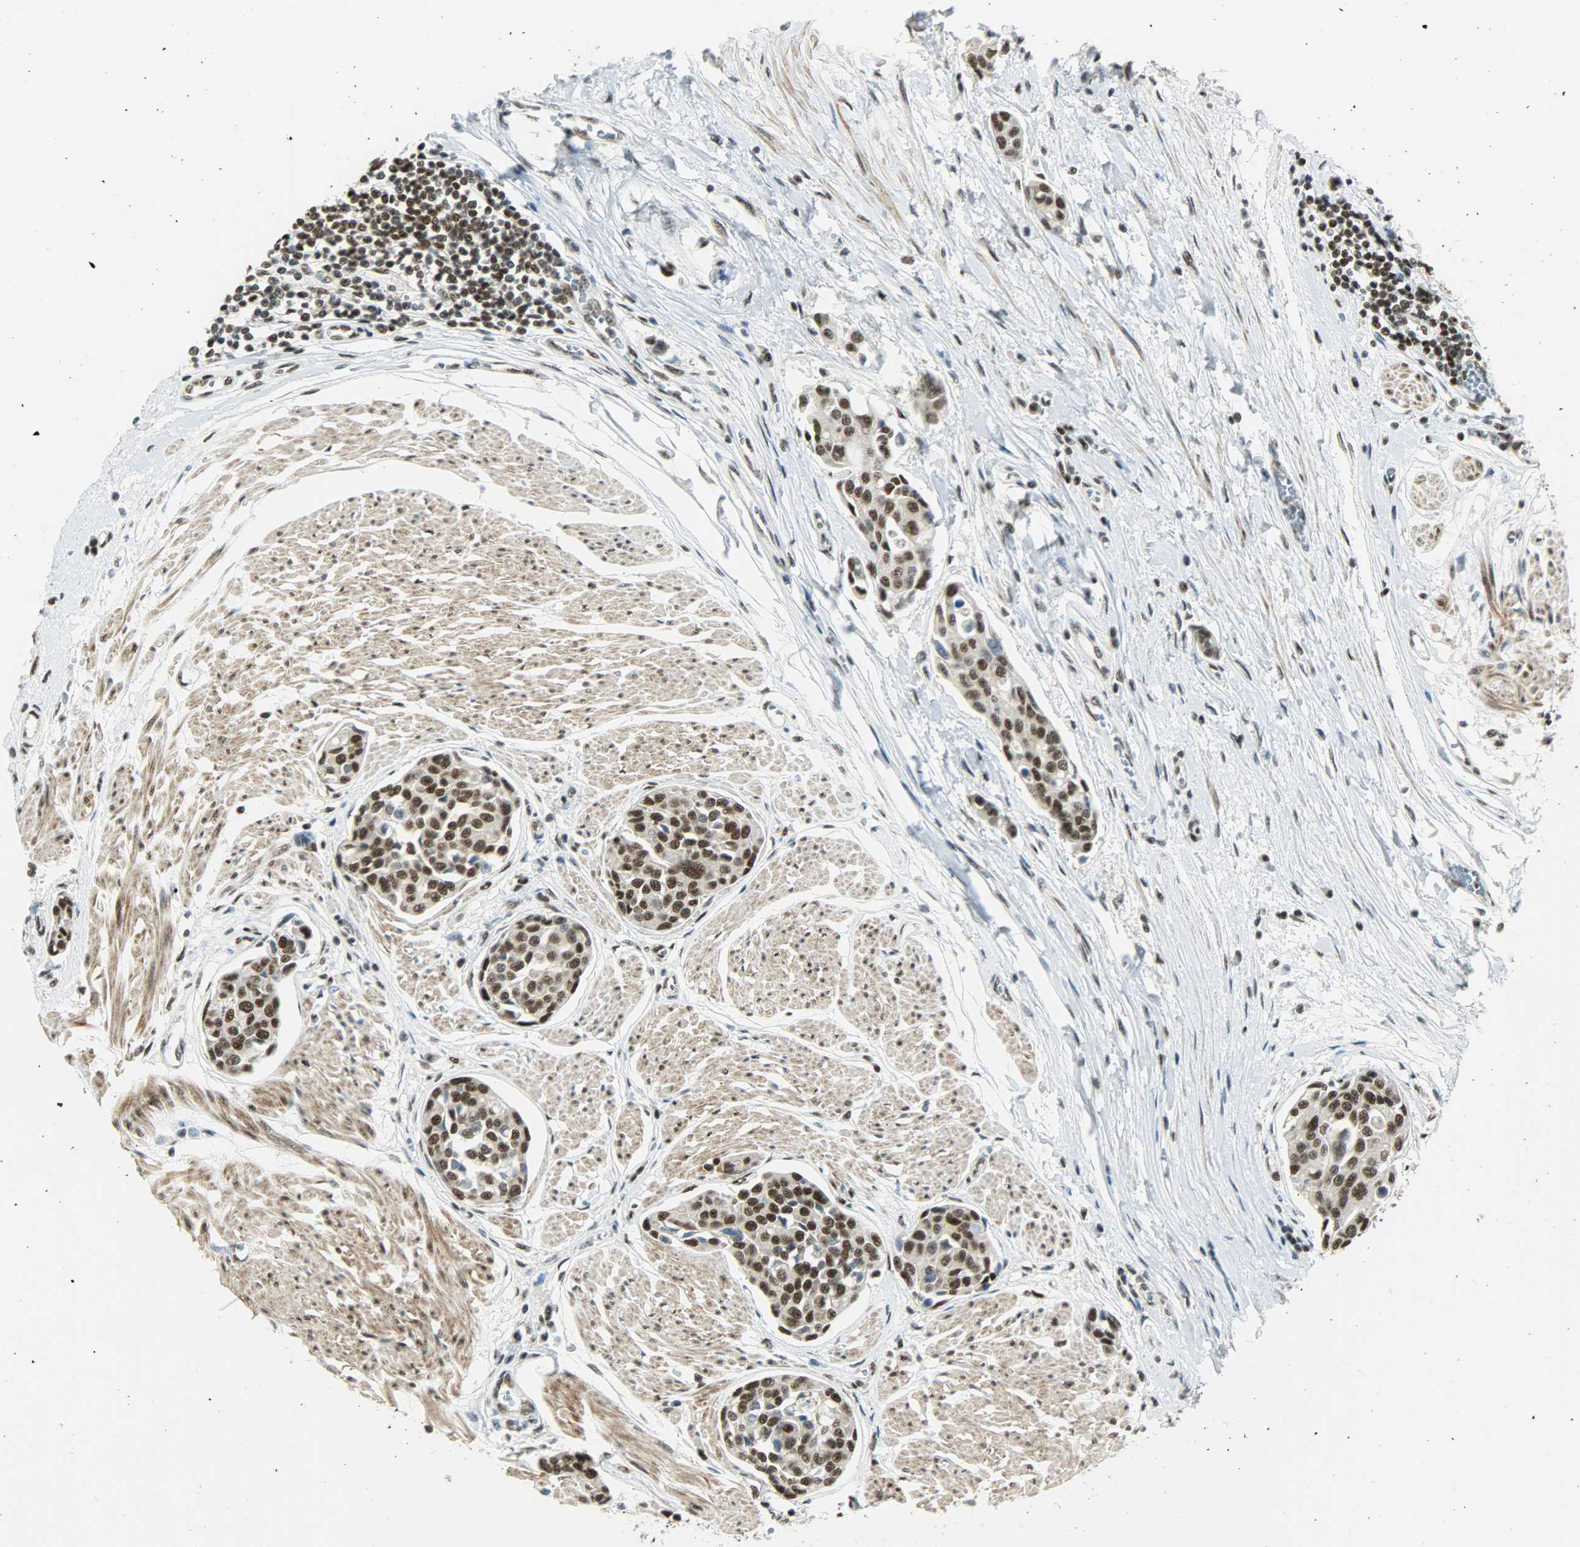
{"staining": {"intensity": "strong", "quantity": ">75%", "location": "nuclear"}, "tissue": "urothelial cancer", "cell_type": "Tumor cells", "image_type": "cancer", "snomed": [{"axis": "morphology", "description": "Urothelial carcinoma, High grade"}, {"axis": "topography", "description": "Urinary bladder"}], "caption": "A micrograph of human urothelial cancer stained for a protein displays strong nuclear brown staining in tumor cells.", "gene": "SUGP1", "patient": {"sex": "male", "age": 78}}